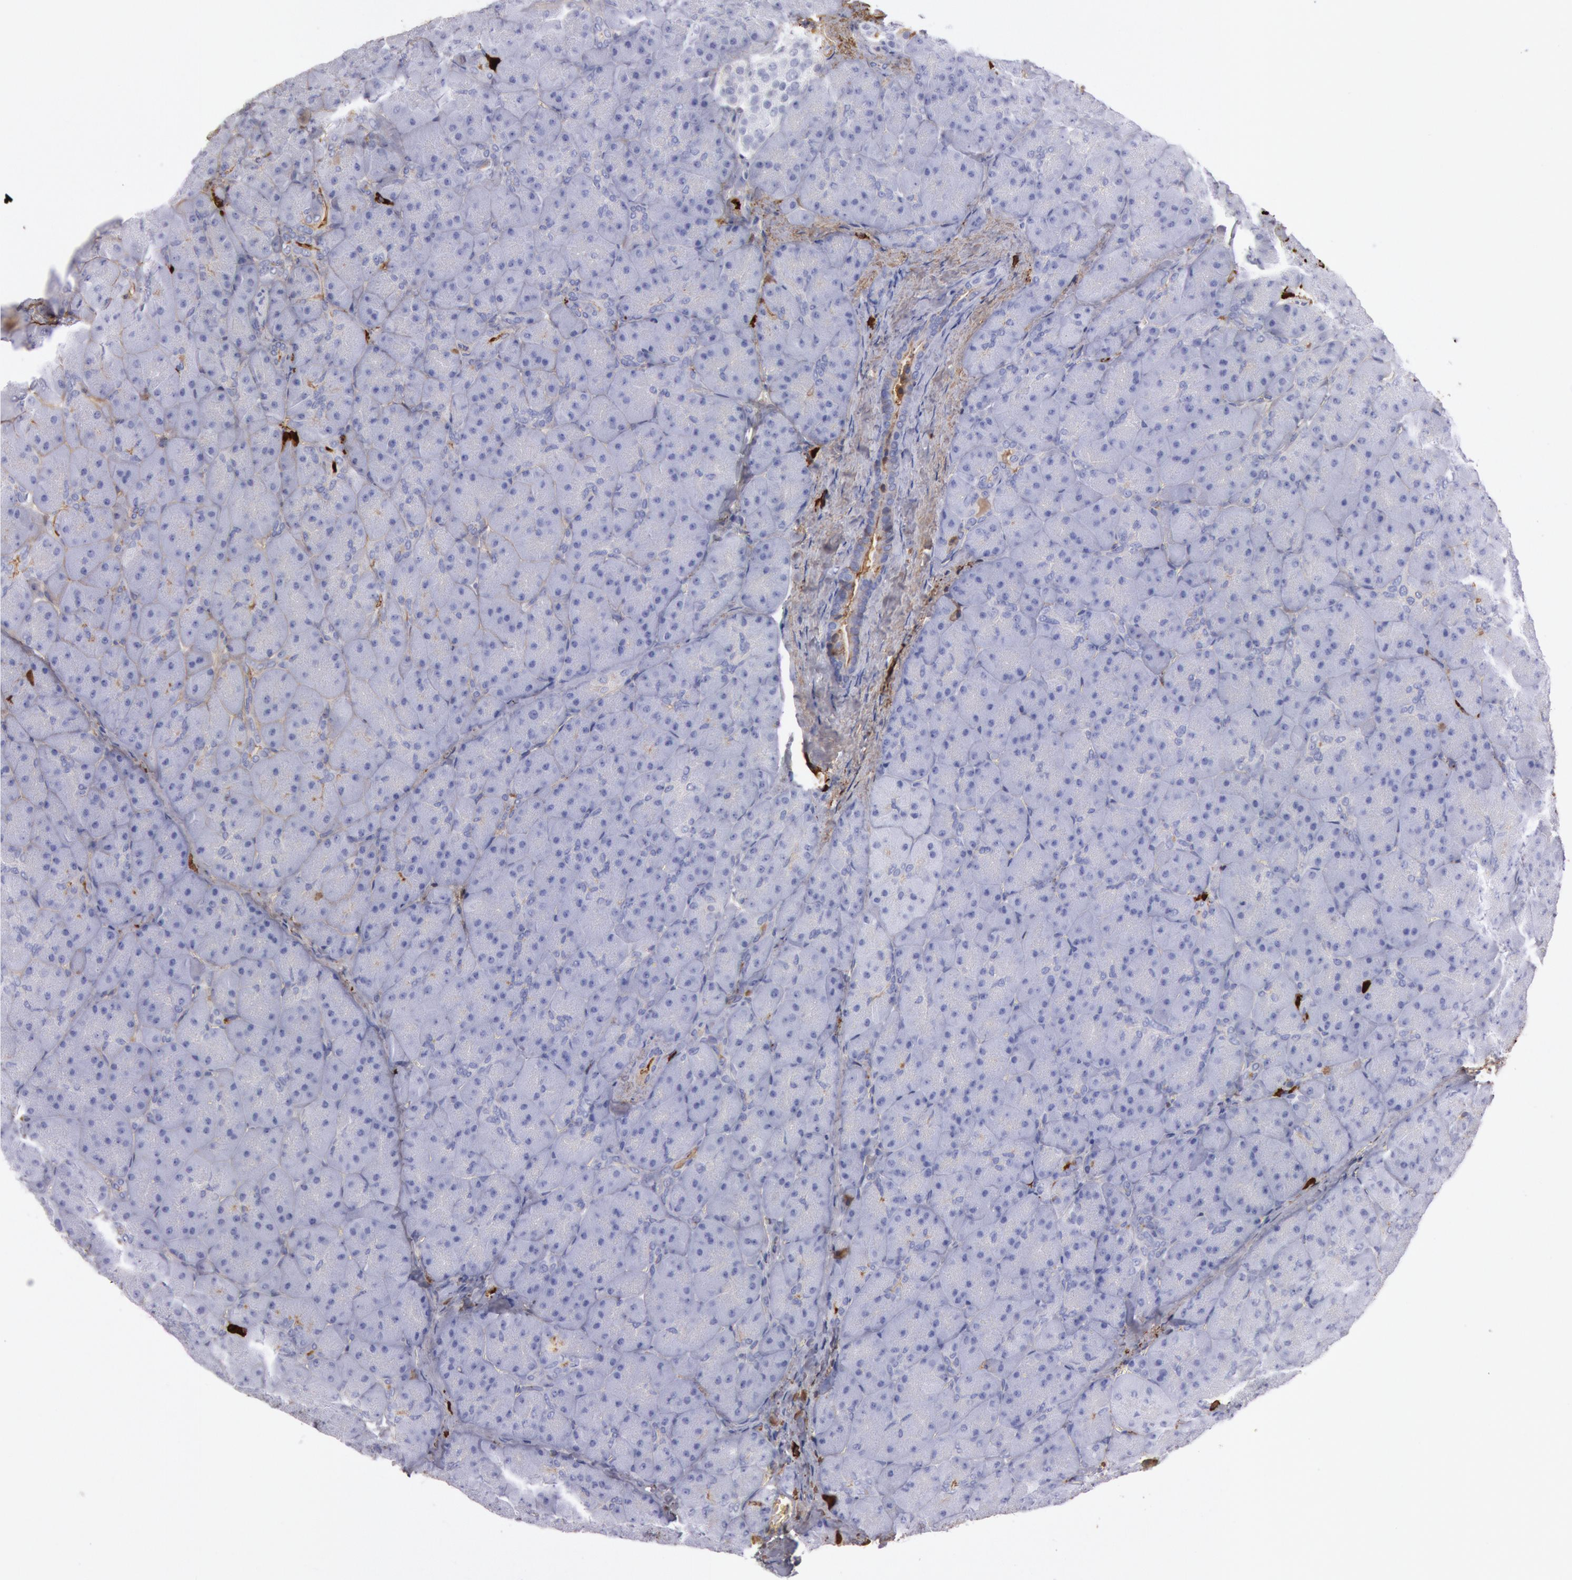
{"staining": {"intensity": "negative", "quantity": "none", "location": "none"}, "tissue": "pancreas", "cell_type": "Exocrine glandular cells", "image_type": "normal", "snomed": [{"axis": "morphology", "description": "Normal tissue, NOS"}, {"axis": "topography", "description": "Pancreas"}], "caption": "An image of pancreas stained for a protein displays no brown staining in exocrine glandular cells. (Brightfield microscopy of DAB (3,3'-diaminobenzidine) immunohistochemistry (IHC) at high magnification).", "gene": "IGHA1", "patient": {"sex": "male", "age": 66}}